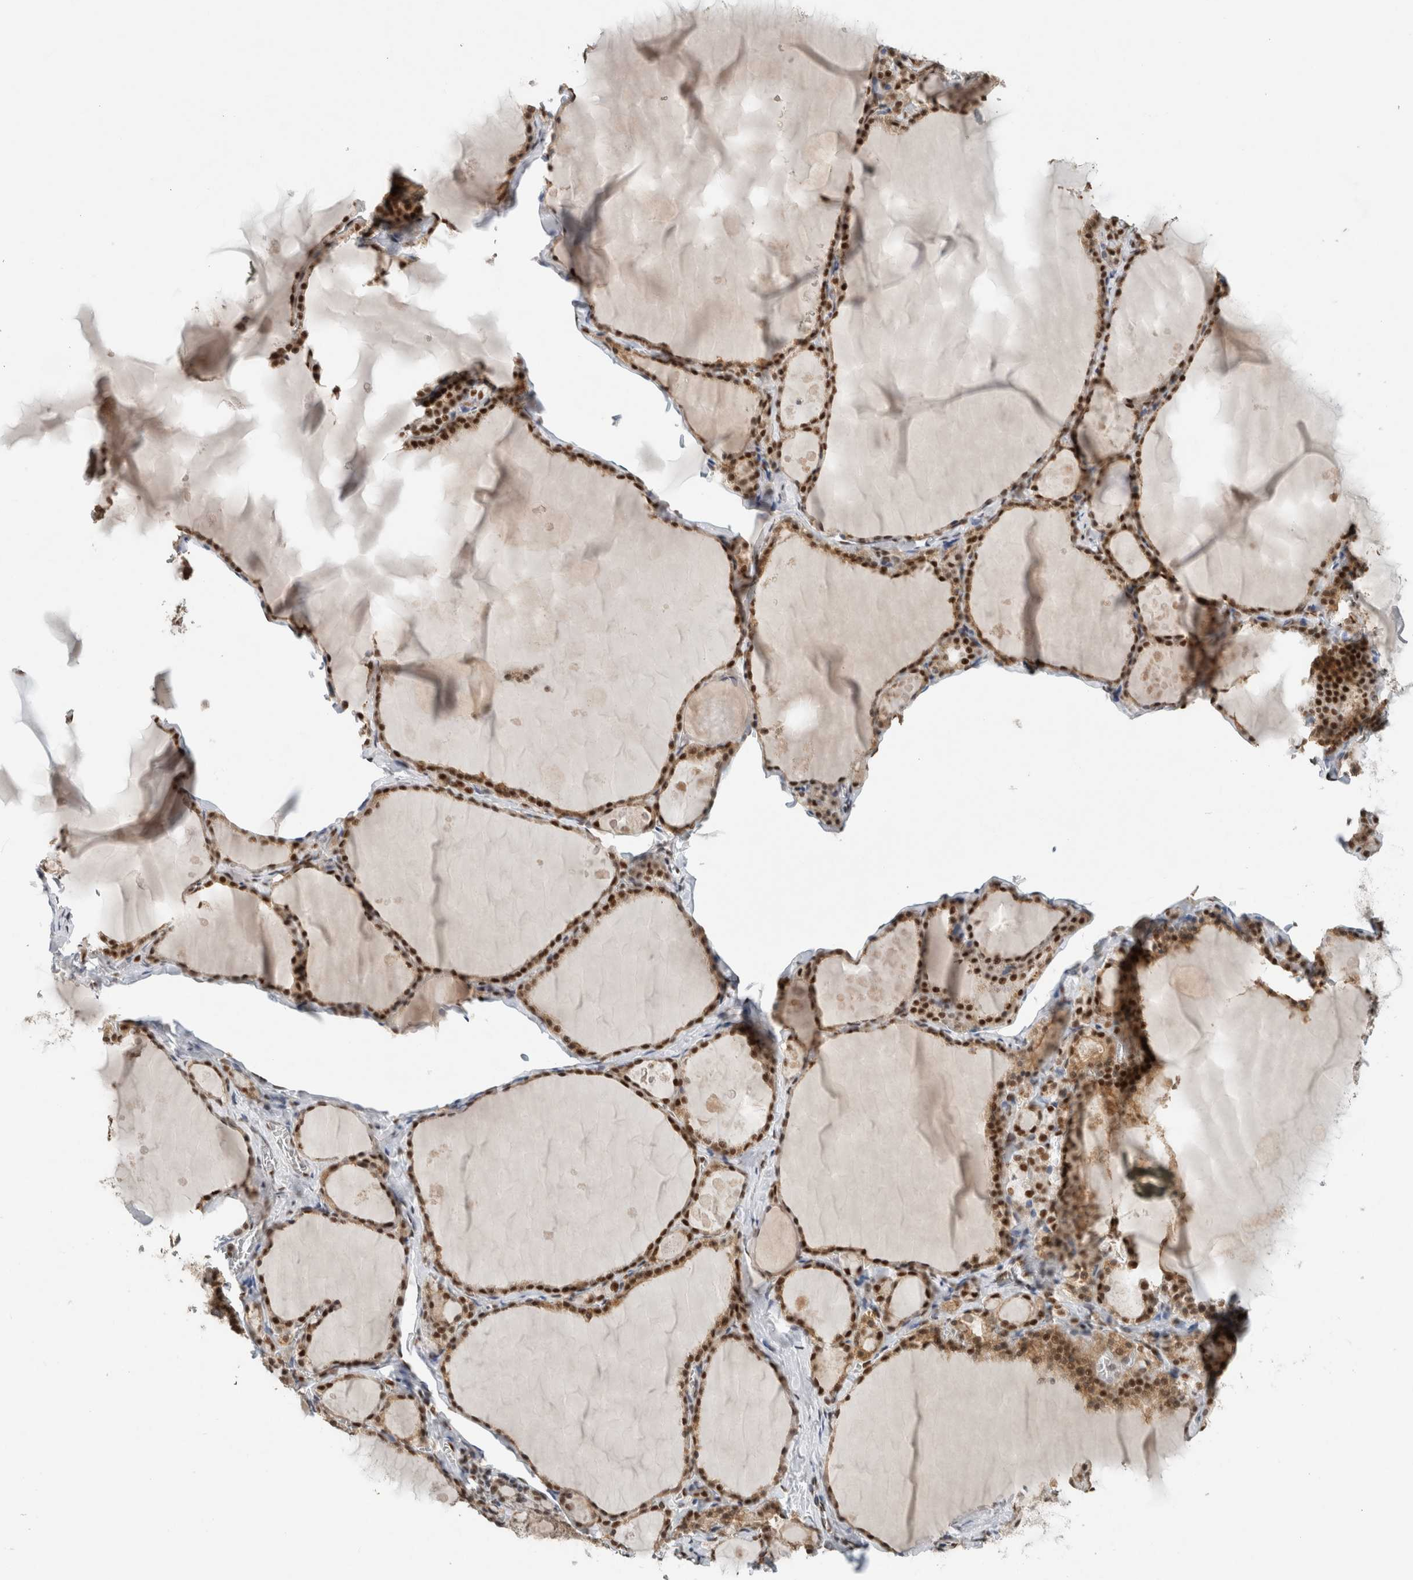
{"staining": {"intensity": "moderate", "quantity": "25%-75%", "location": "nuclear"}, "tissue": "thyroid gland", "cell_type": "Glandular cells", "image_type": "normal", "snomed": [{"axis": "morphology", "description": "Normal tissue, NOS"}, {"axis": "topography", "description": "Thyroid gland"}], "caption": "High-power microscopy captured an immunohistochemistry image of unremarkable thyroid gland, revealing moderate nuclear positivity in approximately 25%-75% of glandular cells.", "gene": "DDX42", "patient": {"sex": "male", "age": 56}}